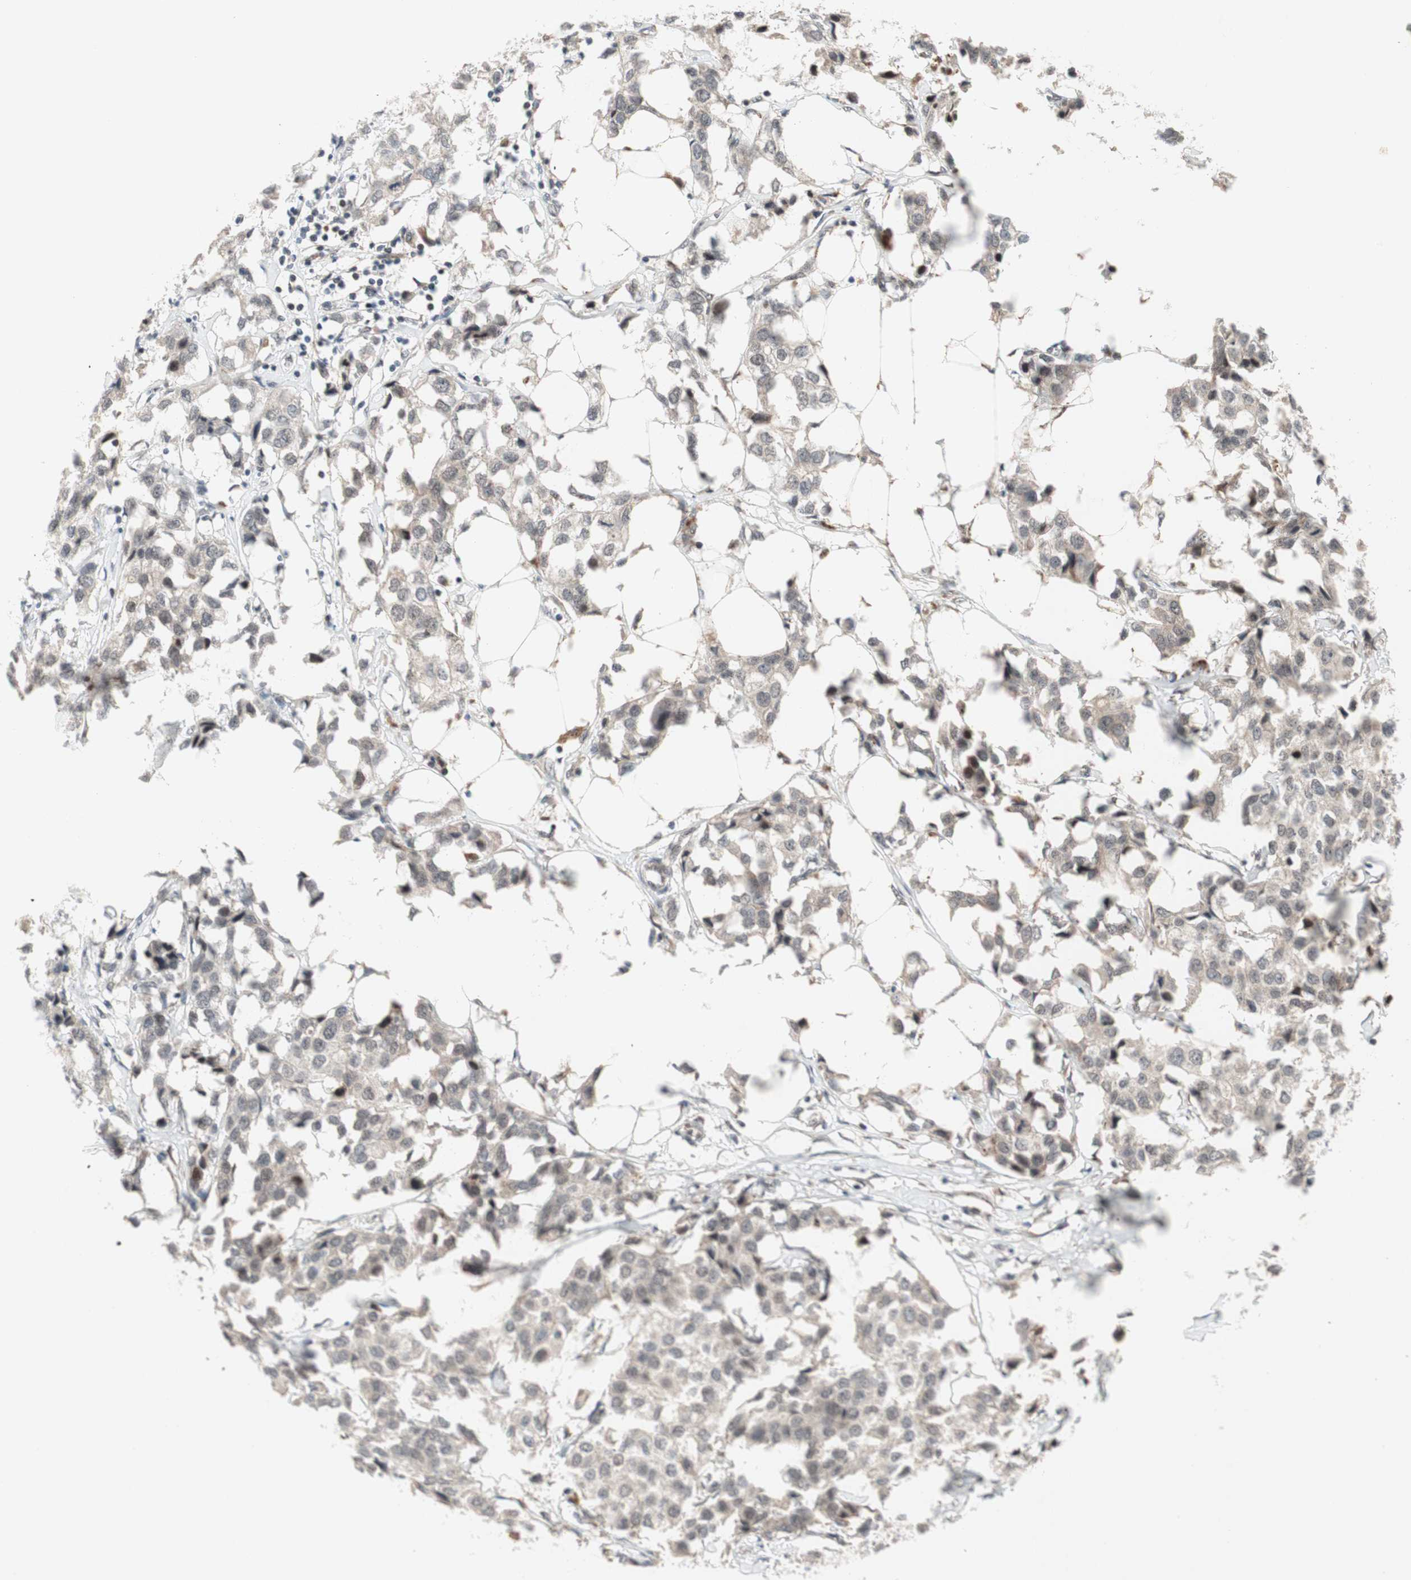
{"staining": {"intensity": "negative", "quantity": "none", "location": "none"}, "tissue": "breast cancer", "cell_type": "Tumor cells", "image_type": "cancer", "snomed": [{"axis": "morphology", "description": "Duct carcinoma"}, {"axis": "topography", "description": "Breast"}], "caption": "Immunohistochemical staining of human breast cancer exhibits no significant staining in tumor cells. (DAB (3,3'-diaminobenzidine) immunohistochemistry (IHC) with hematoxylin counter stain).", "gene": "TCF12", "patient": {"sex": "female", "age": 80}}